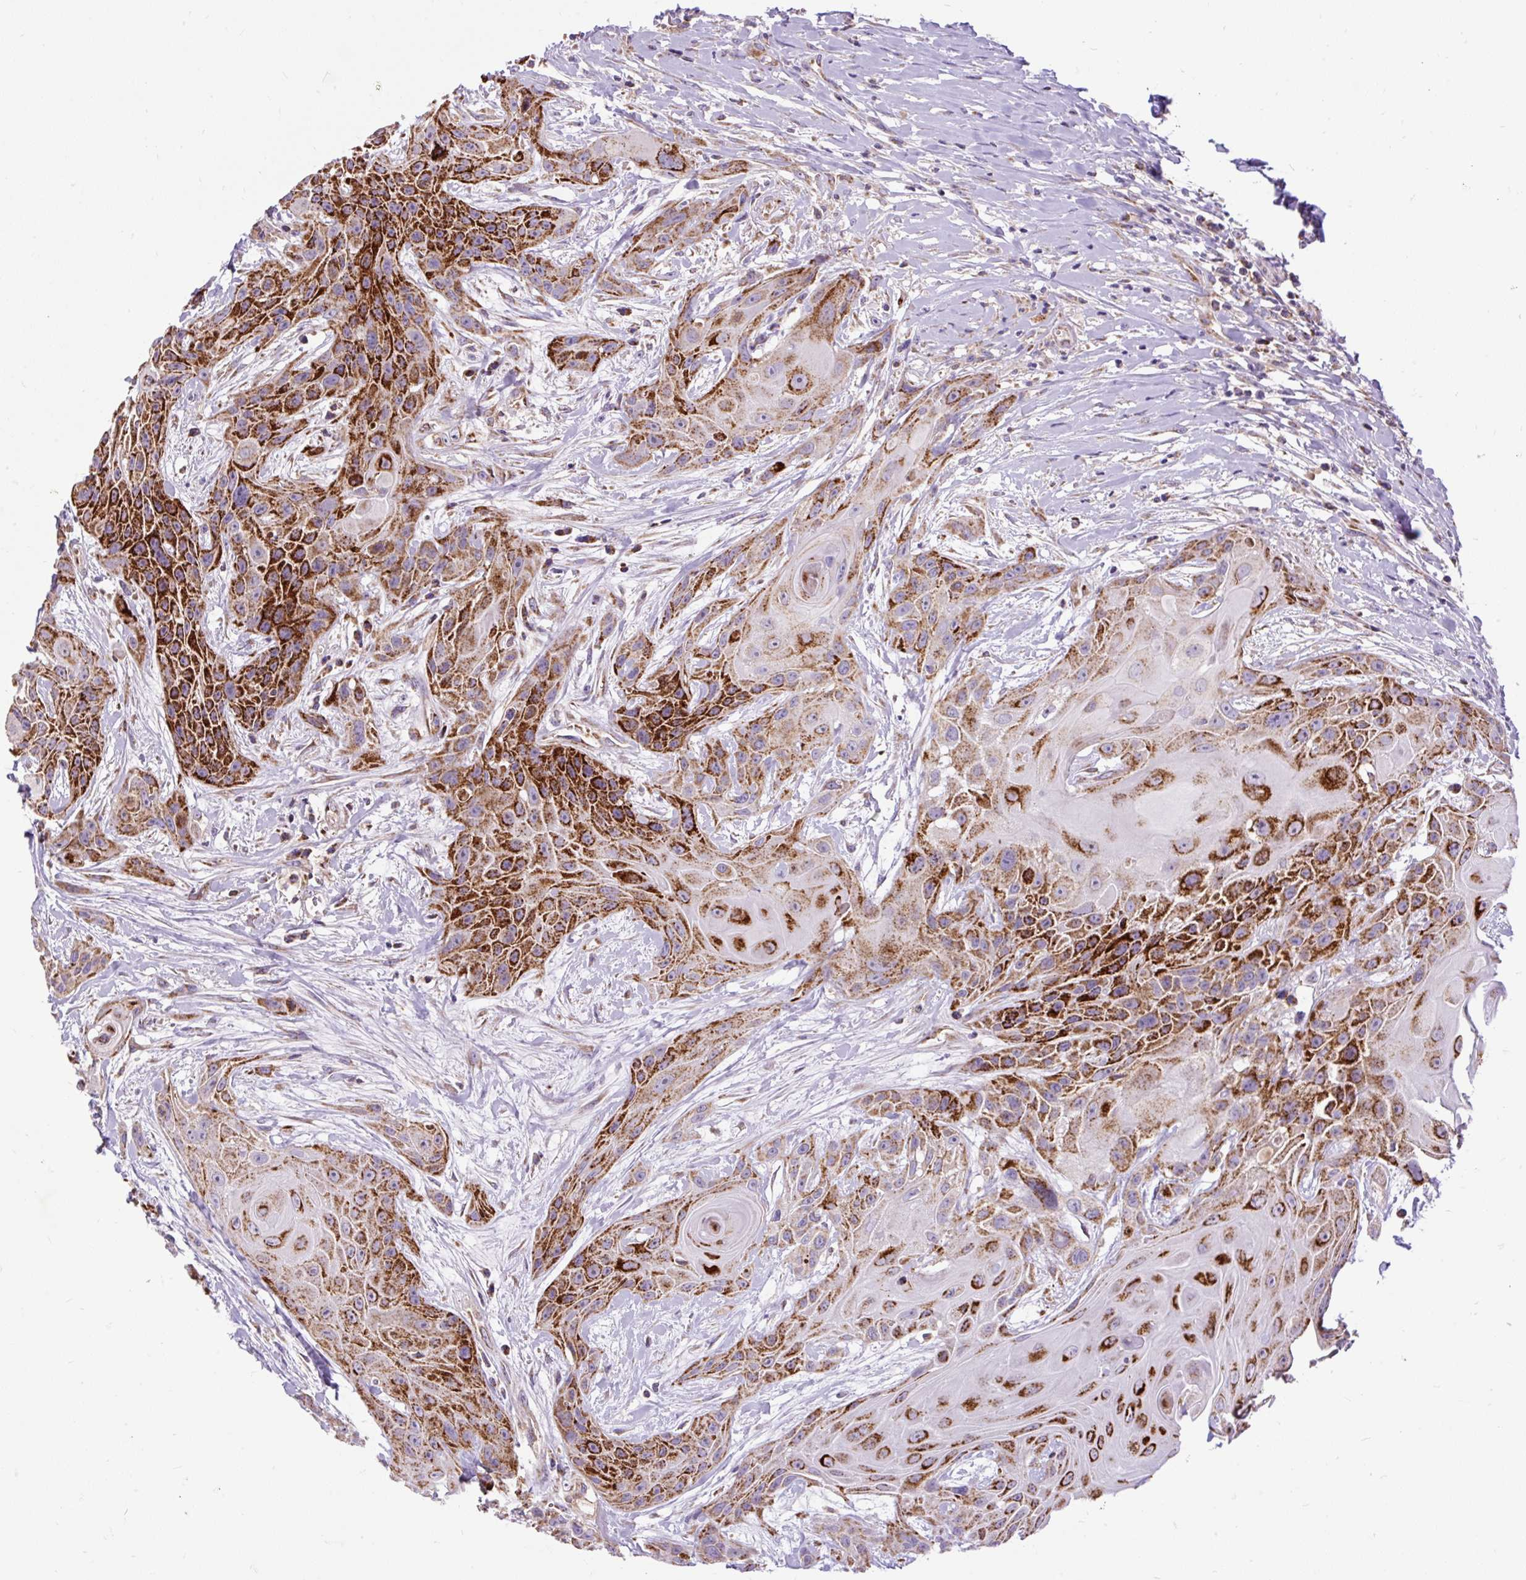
{"staining": {"intensity": "strong", "quantity": ">75%", "location": "cytoplasmic/membranous"}, "tissue": "head and neck cancer", "cell_type": "Tumor cells", "image_type": "cancer", "snomed": [{"axis": "morphology", "description": "Squamous cell carcinoma, NOS"}, {"axis": "topography", "description": "Head-Neck"}], "caption": "Head and neck cancer (squamous cell carcinoma) stained with DAB immunohistochemistry reveals high levels of strong cytoplasmic/membranous positivity in about >75% of tumor cells.", "gene": "TOMM40", "patient": {"sex": "female", "age": 73}}